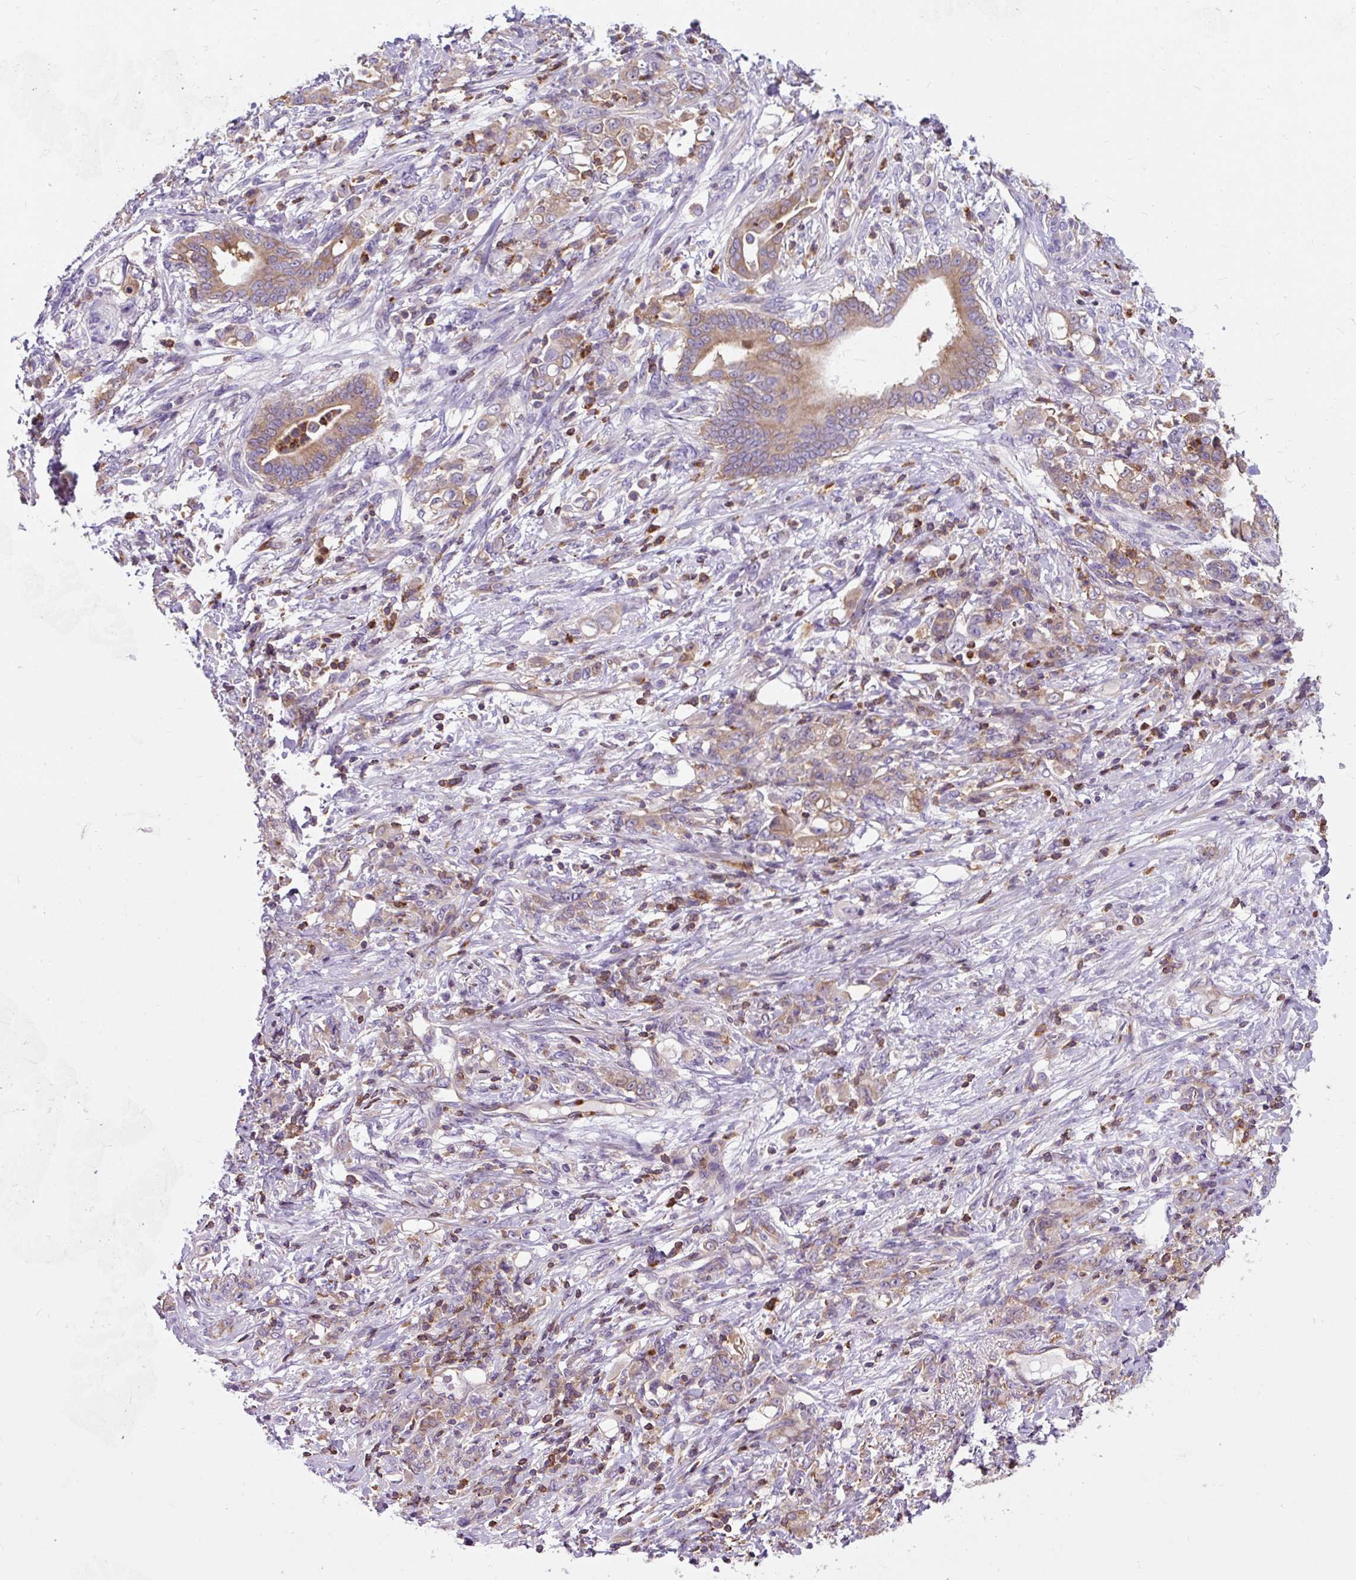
{"staining": {"intensity": "moderate", "quantity": ">75%", "location": "cytoplasmic/membranous"}, "tissue": "stomach cancer", "cell_type": "Tumor cells", "image_type": "cancer", "snomed": [{"axis": "morphology", "description": "Adenocarcinoma, NOS"}, {"axis": "topography", "description": "Stomach"}], "caption": "This is a photomicrograph of IHC staining of stomach adenocarcinoma, which shows moderate expression in the cytoplasmic/membranous of tumor cells.", "gene": "CISD3", "patient": {"sex": "female", "age": 79}}